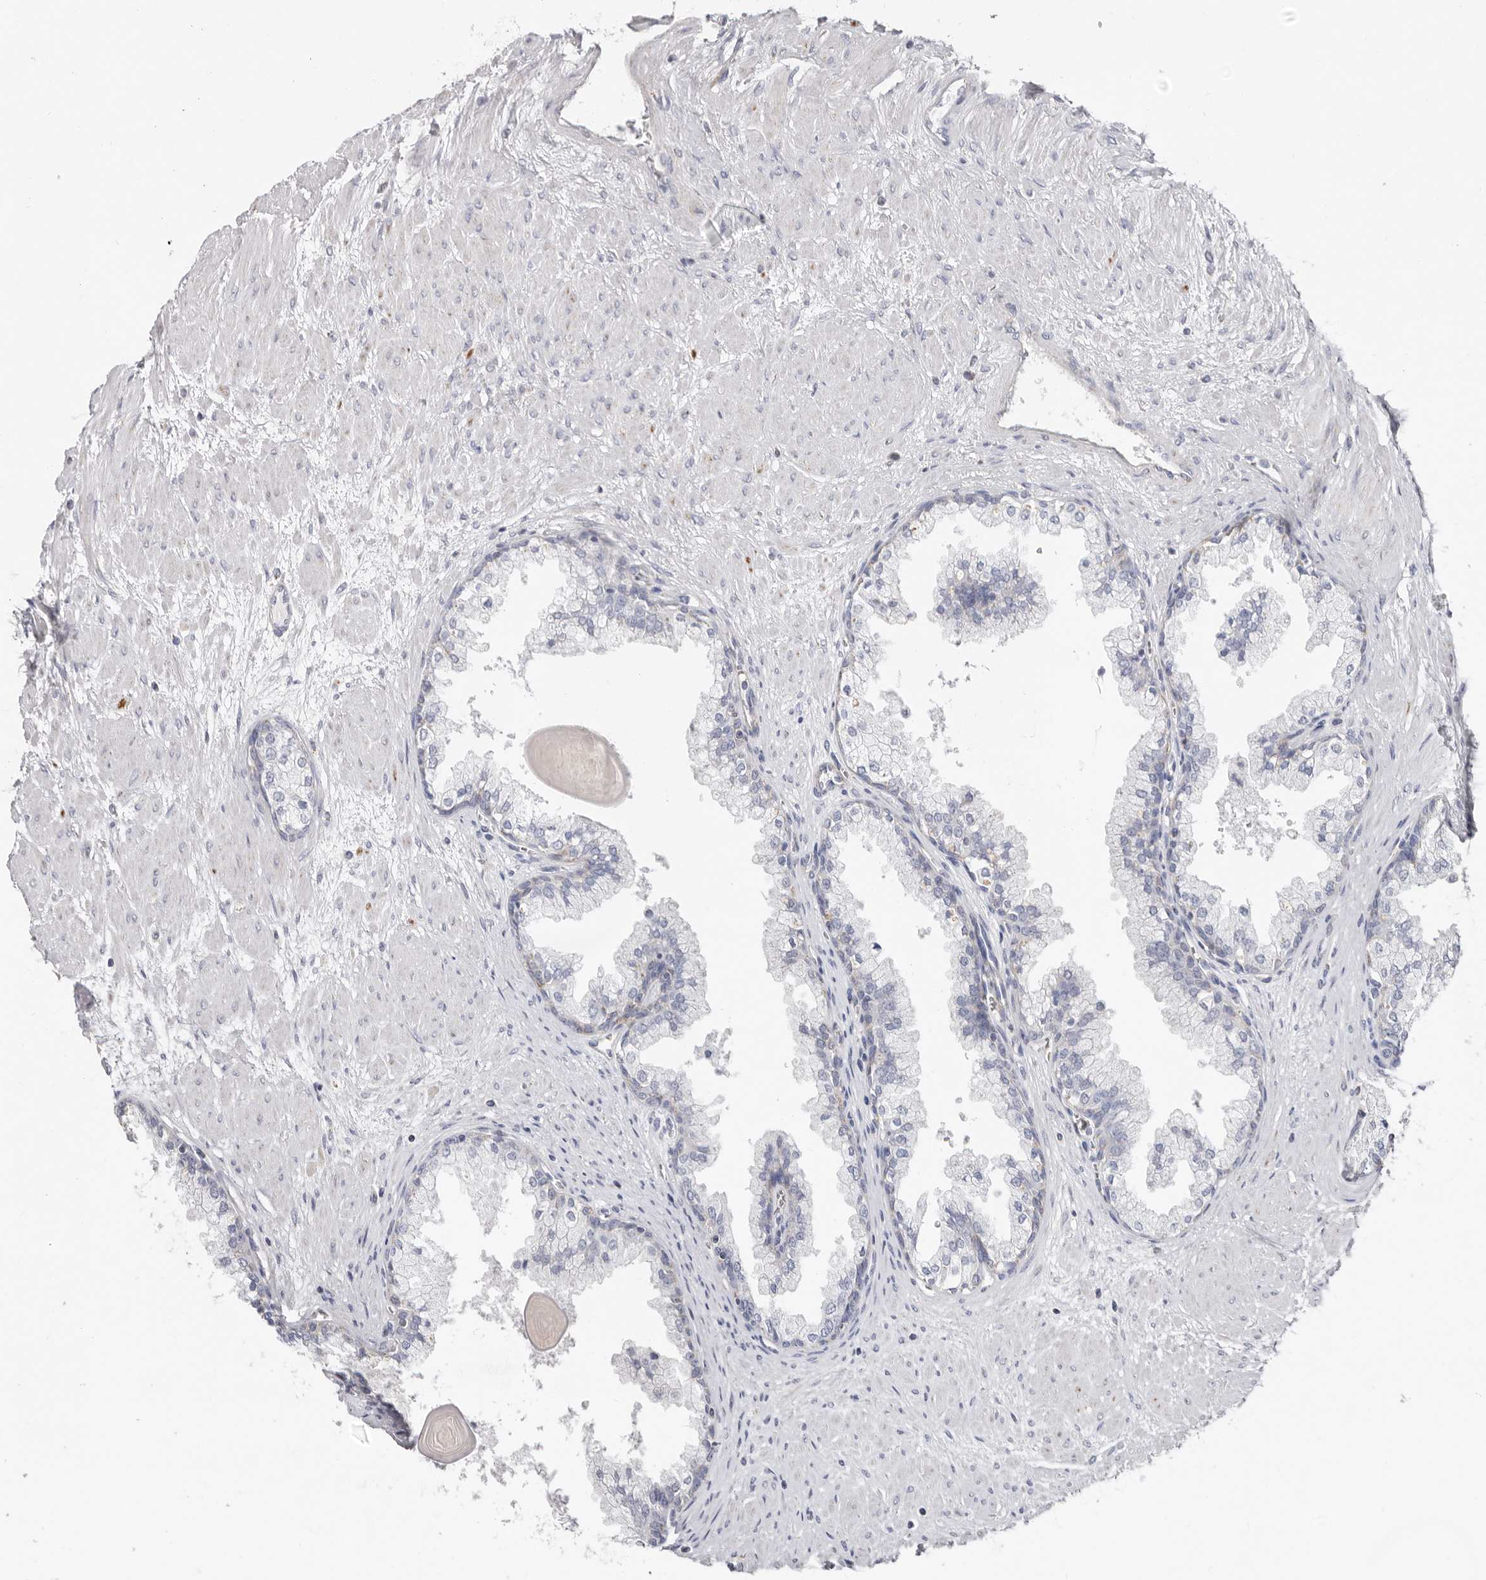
{"staining": {"intensity": "negative", "quantity": "none", "location": "none"}, "tissue": "prostate cancer", "cell_type": "Tumor cells", "image_type": "cancer", "snomed": [{"axis": "morphology", "description": "Normal tissue, NOS"}, {"axis": "morphology", "description": "Adenocarcinoma, Low grade"}, {"axis": "topography", "description": "Prostate"}, {"axis": "topography", "description": "Peripheral nerve tissue"}], "caption": "IHC histopathology image of adenocarcinoma (low-grade) (prostate) stained for a protein (brown), which displays no expression in tumor cells.", "gene": "RSPO2", "patient": {"sex": "male", "age": 71}}